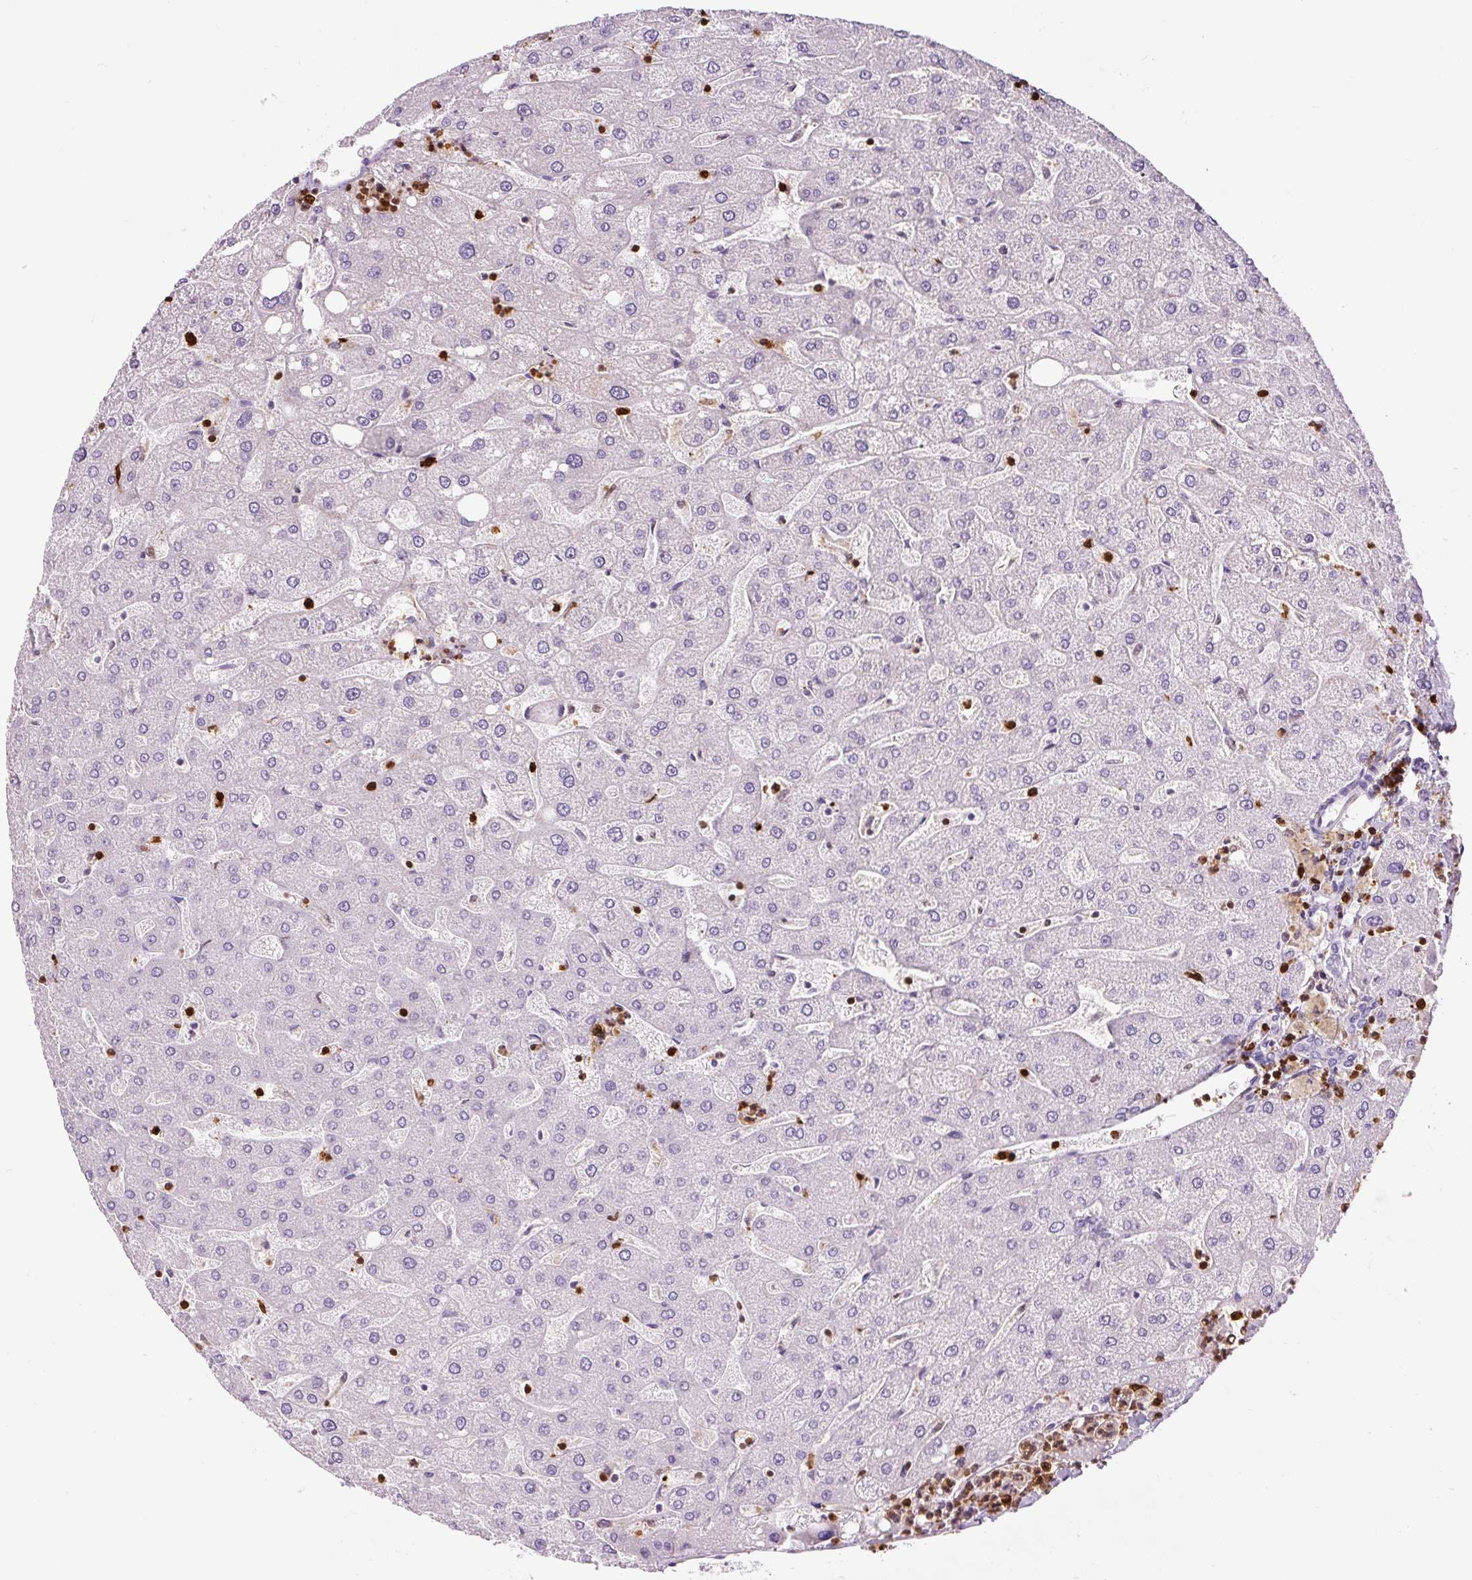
{"staining": {"intensity": "negative", "quantity": "none", "location": "none"}, "tissue": "liver", "cell_type": "Cholangiocytes", "image_type": "normal", "snomed": [{"axis": "morphology", "description": "Normal tissue, NOS"}, {"axis": "topography", "description": "Liver"}], "caption": "Unremarkable liver was stained to show a protein in brown. There is no significant staining in cholangiocytes. Nuclei are stained in blue.", "gene": "S100A4", "patient": {"sex": "male", "age": 67}}